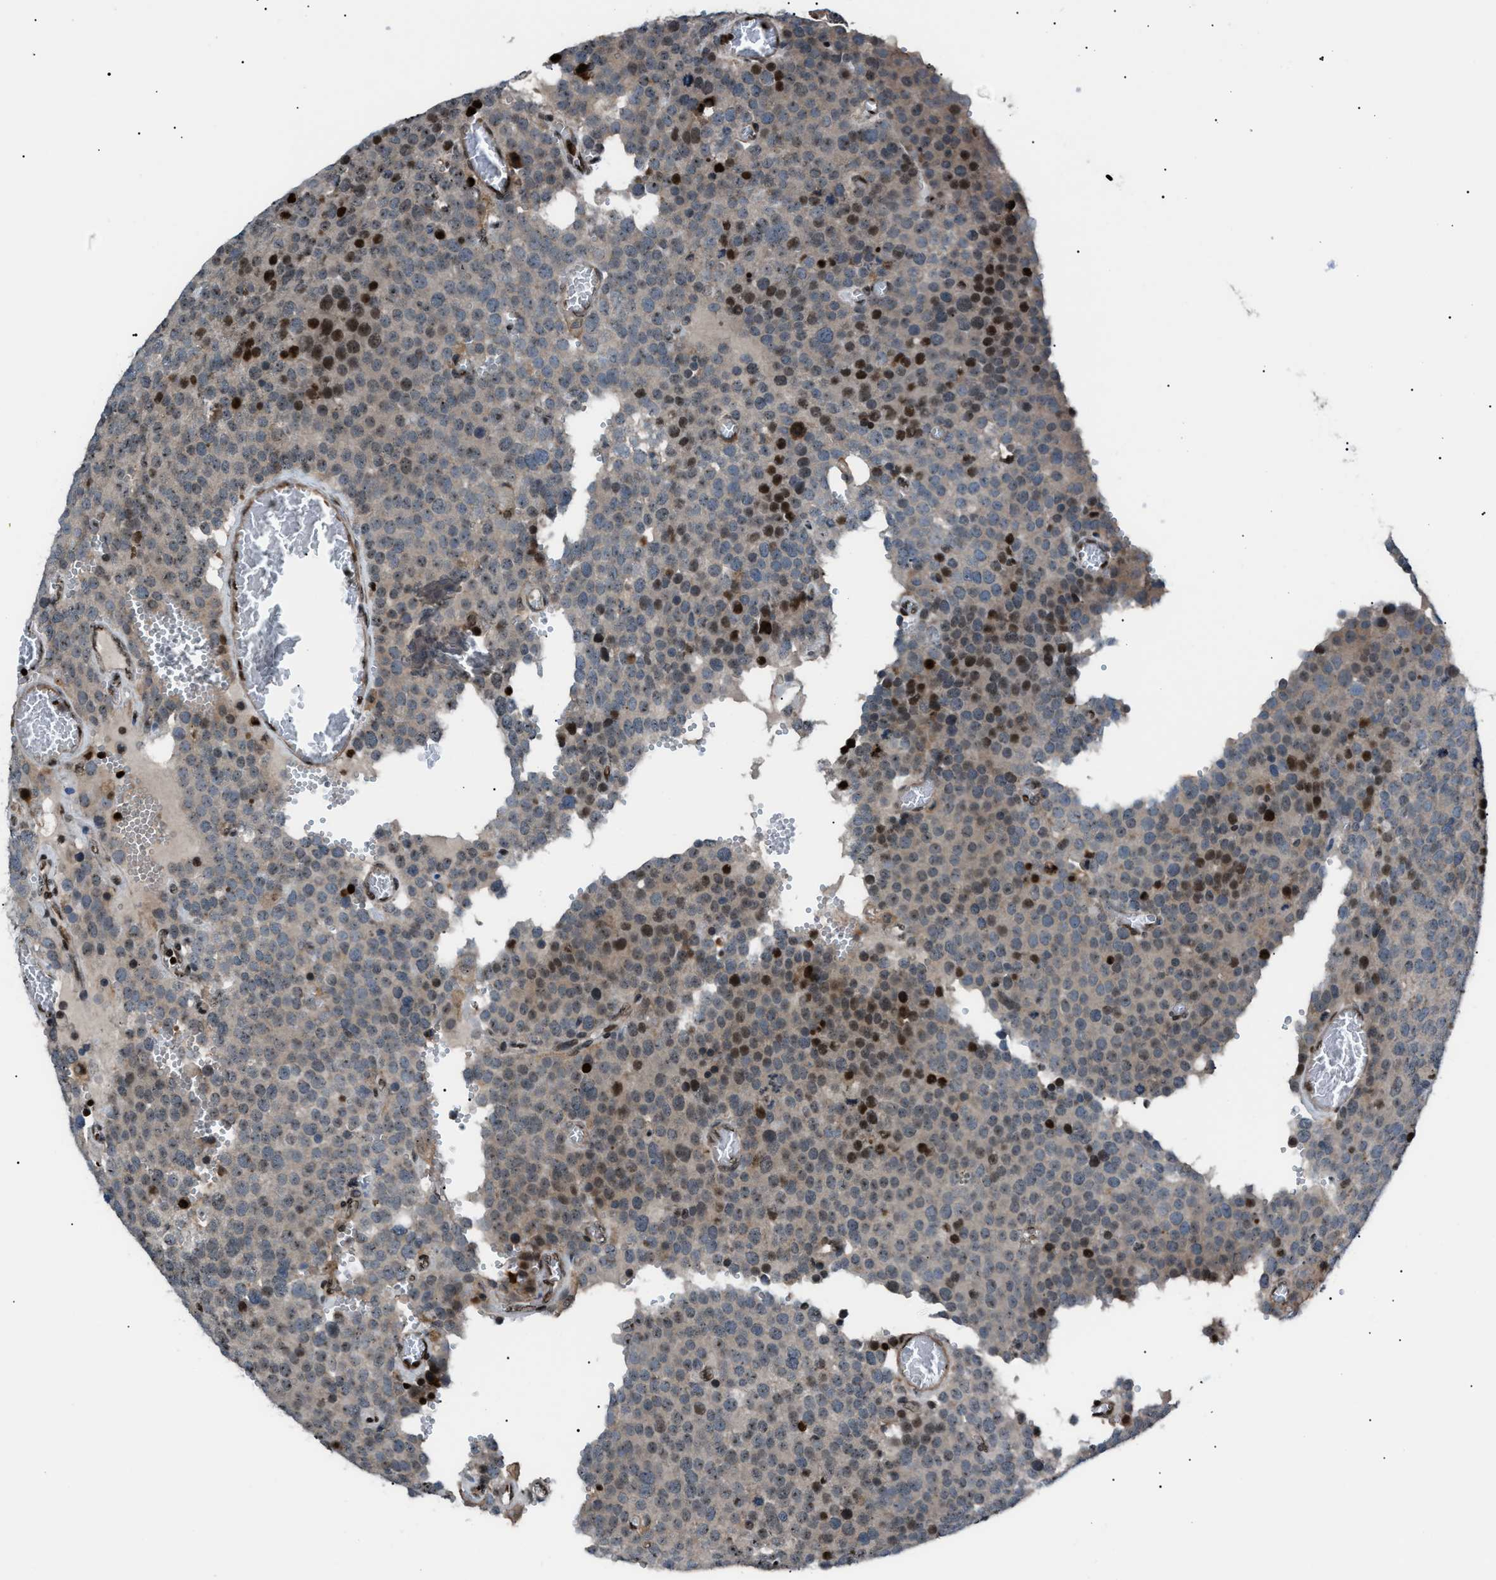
{"staining": {"intensity": "strong", "quantity": "<25%", "location": "nuclear"}, "tissue": "testis cancer", "cell_type": "Tumor cells", "image_type": "cancer", "snomed": [{"axis": "morphology", "description": "Normal tissue, NOS"}, {"axis": "morphology", "description": "Seminoma, NOS"}, {"axis": "topography", "description": "Testis"}], "caption": "Brown immunohistochemical staining in human testis seminoma shows strong nuclear positivity in approximately <25% of tumor cells.", "gene": "PRKX", "patient": {"sex": "male", "age": 71}}